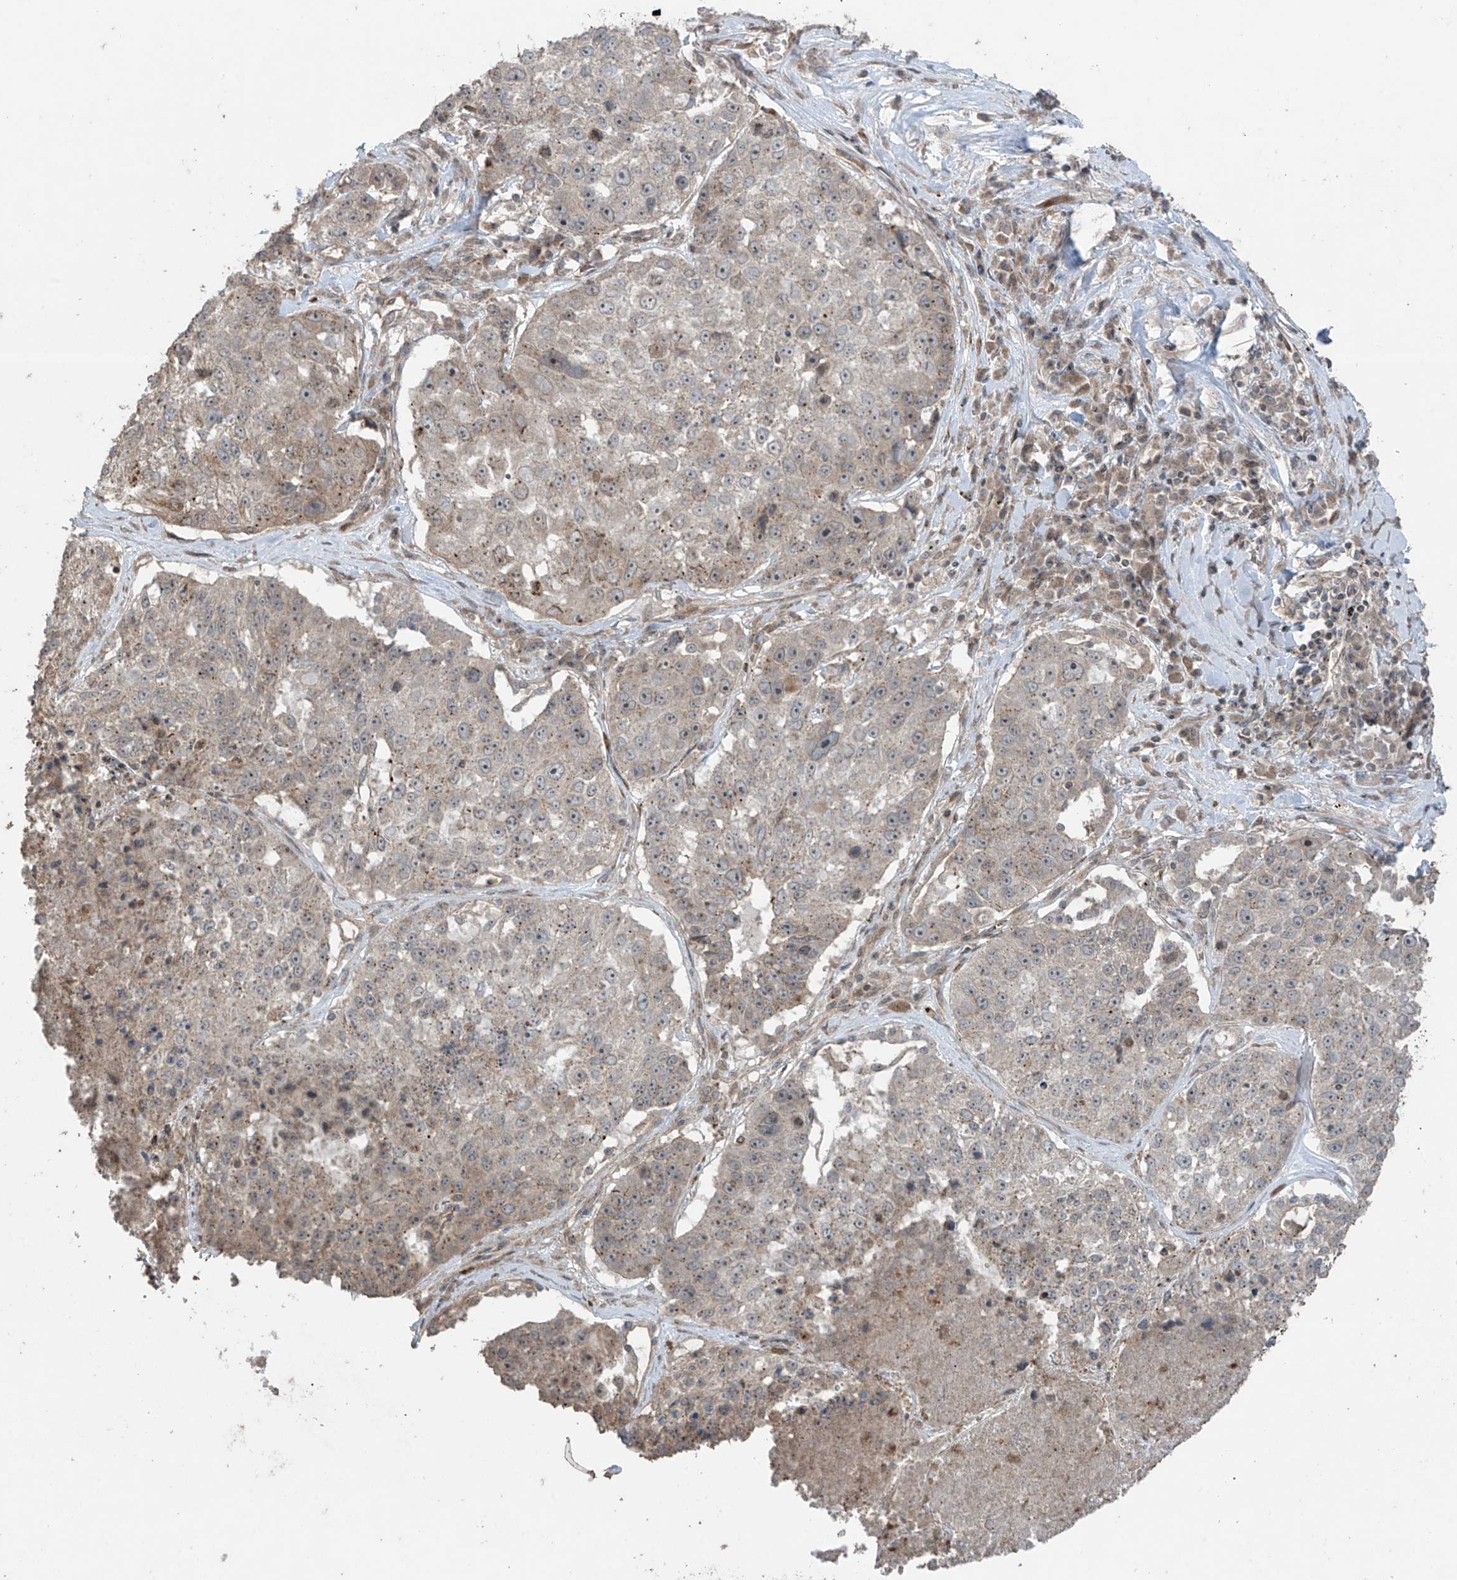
{"staining": {"intensity": "weak", "quantity": "<25%", "location": "cytoplasmic/membranous,nuclear"}, "tissue": "lung cancer", "cell_type": "Tumor cells", "image_type": "cancer", "snomed": [{"axis": "morphology", "description": "Squamous cell carcinoma, NOS"}, {"axis": "topography", "description": "Lung"}], "caption": "High magnification brightfield microscopy of lung squamous cell carcinoma stained with DAB (3,3'-diaminobenzidine) (brown) and counterstained with hematoxylin (blue): tumor cells show no significant expression.", "gene": "PGPEP1", "patient": {"sex": "male", "age": 61}}